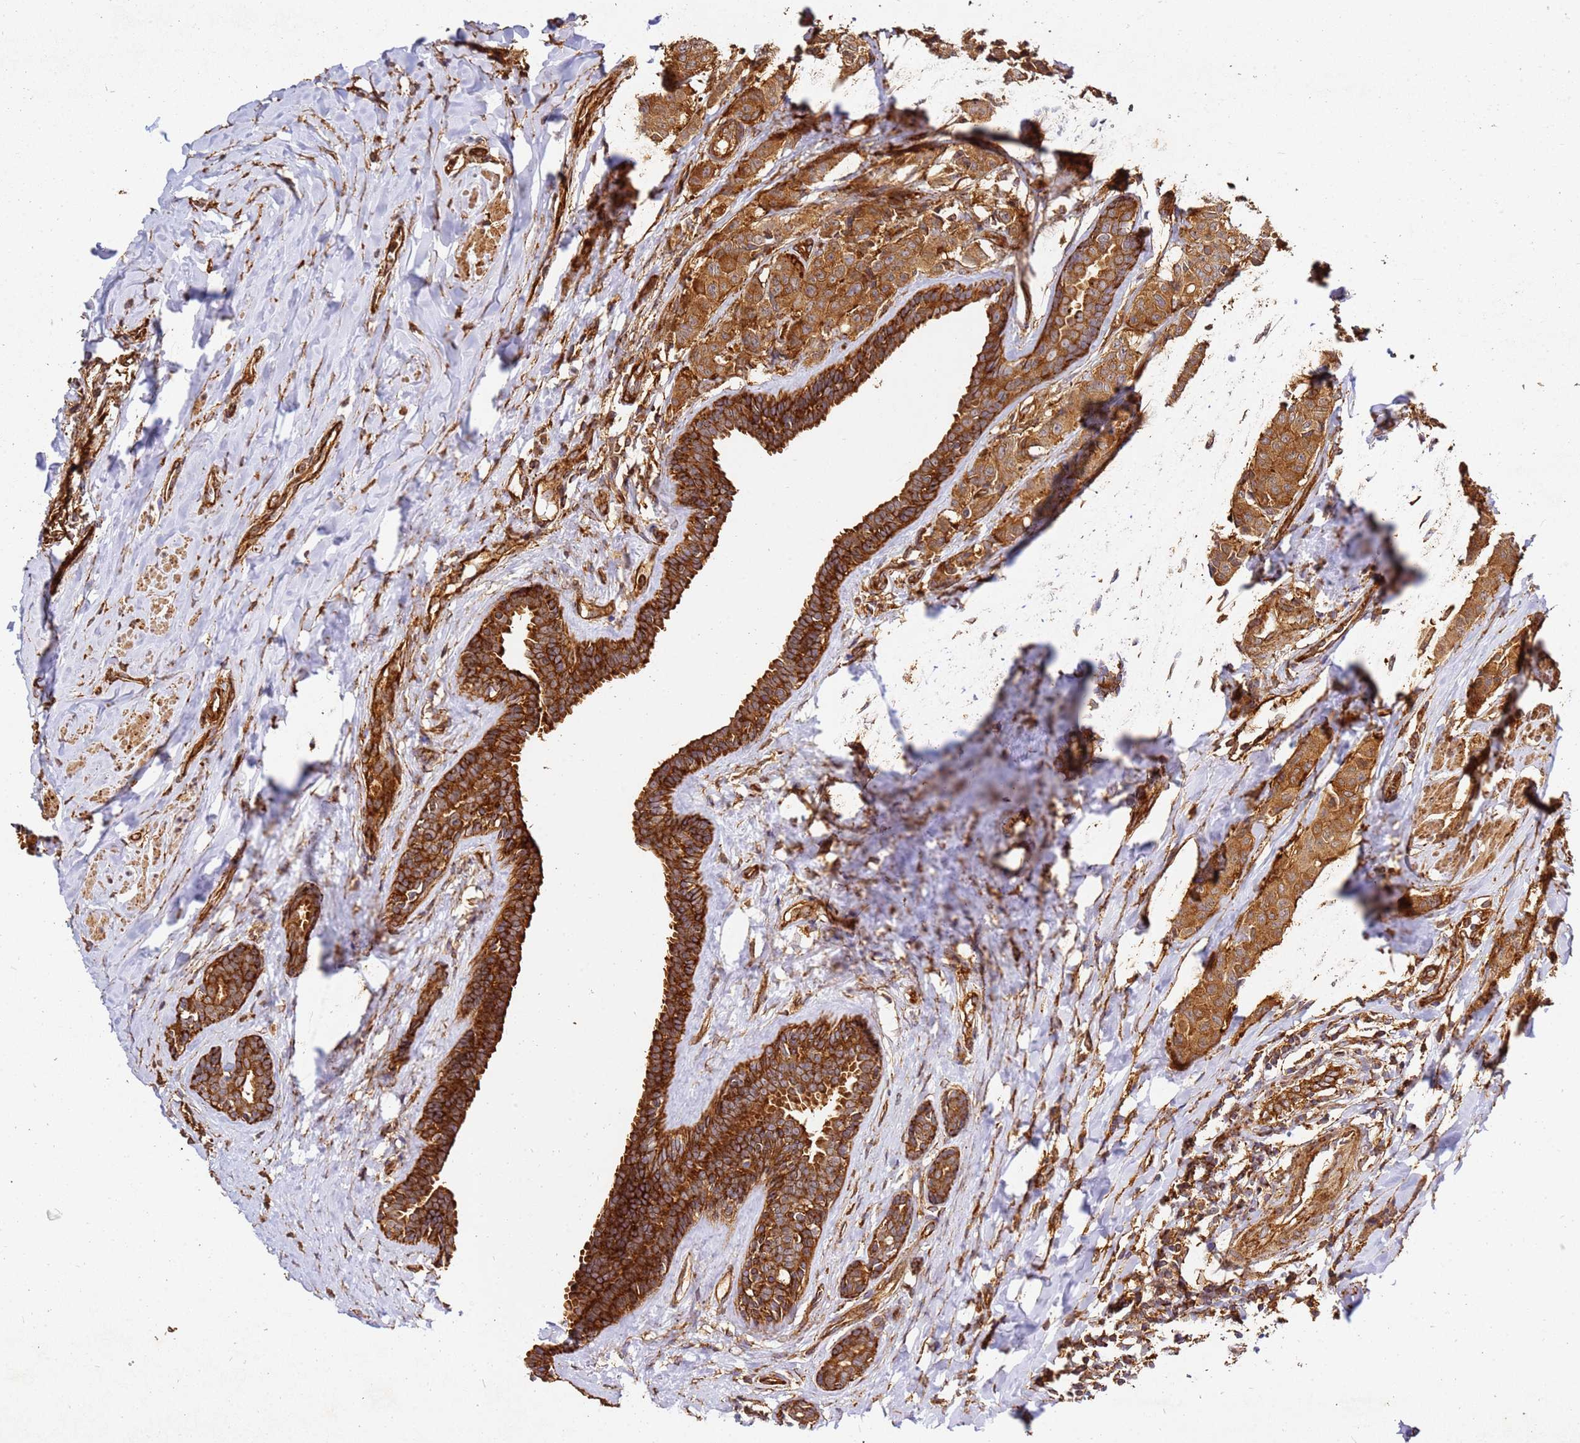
{"staining": {"intensity": "strong", "quantity": ">75%", "location": "cytoplasmic/membranous"}, "tissue": "breast cancer", "cell_type": "Tumor cells", "image_type": "cancer", "snomed": [{"axis": "morphology", "description": "Duct carcinoma"}, {"axis": "topography", "description": "Breast"}], "caption": "A high amount of strong cytoplasmic/membranous expression is present in approximately >75% of tumor cells in breast intraductal carcinoma tissue.", "gene": "DVL3", "patient": {"sex": "female", "age": 40}}